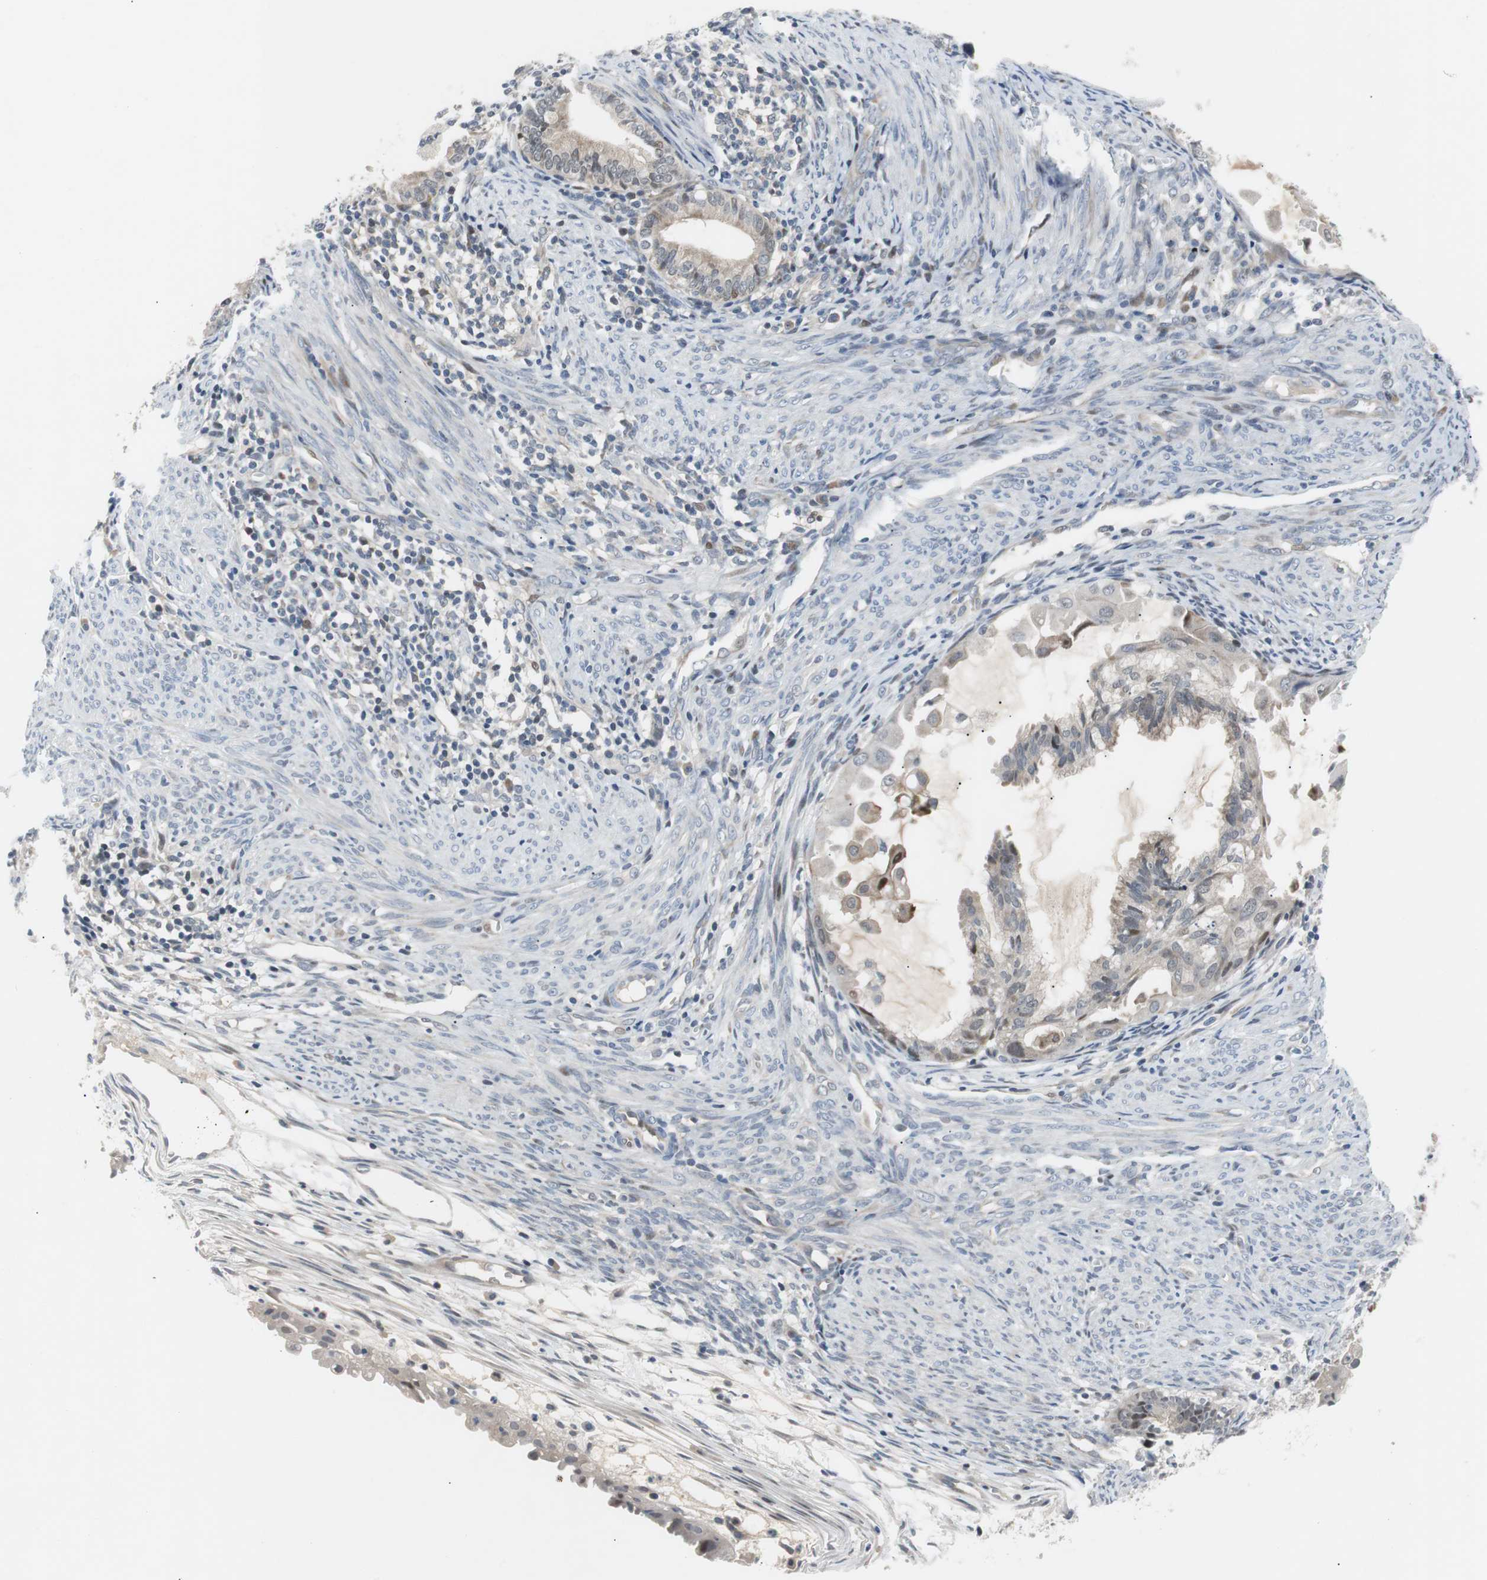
{"staining": {"intensity": "weak", "quantity": "<25%", "location": "cytoplasmic/membranous,nuclear"}, "tissue": "cervical cancer", "cell_type": "Tumor cells", "image_type": "cancer", "snomed": [{"axis": "morphology", "description": "Normal tissue, NOS"}, {"axis": "morphology", "description": "Adenocarcinoma, NOS"}, {"axis": "topography", "description": "Cervix"}, {"axis": "topography", "description": "Endometrium"}], "caption": "This is an immunohistochemistry micrograph of adenocarcinoma (cervical). There is no expression in tumor cells.", "gene": "MAP2K4", "patient": {"sex": "female", "age": 86}}